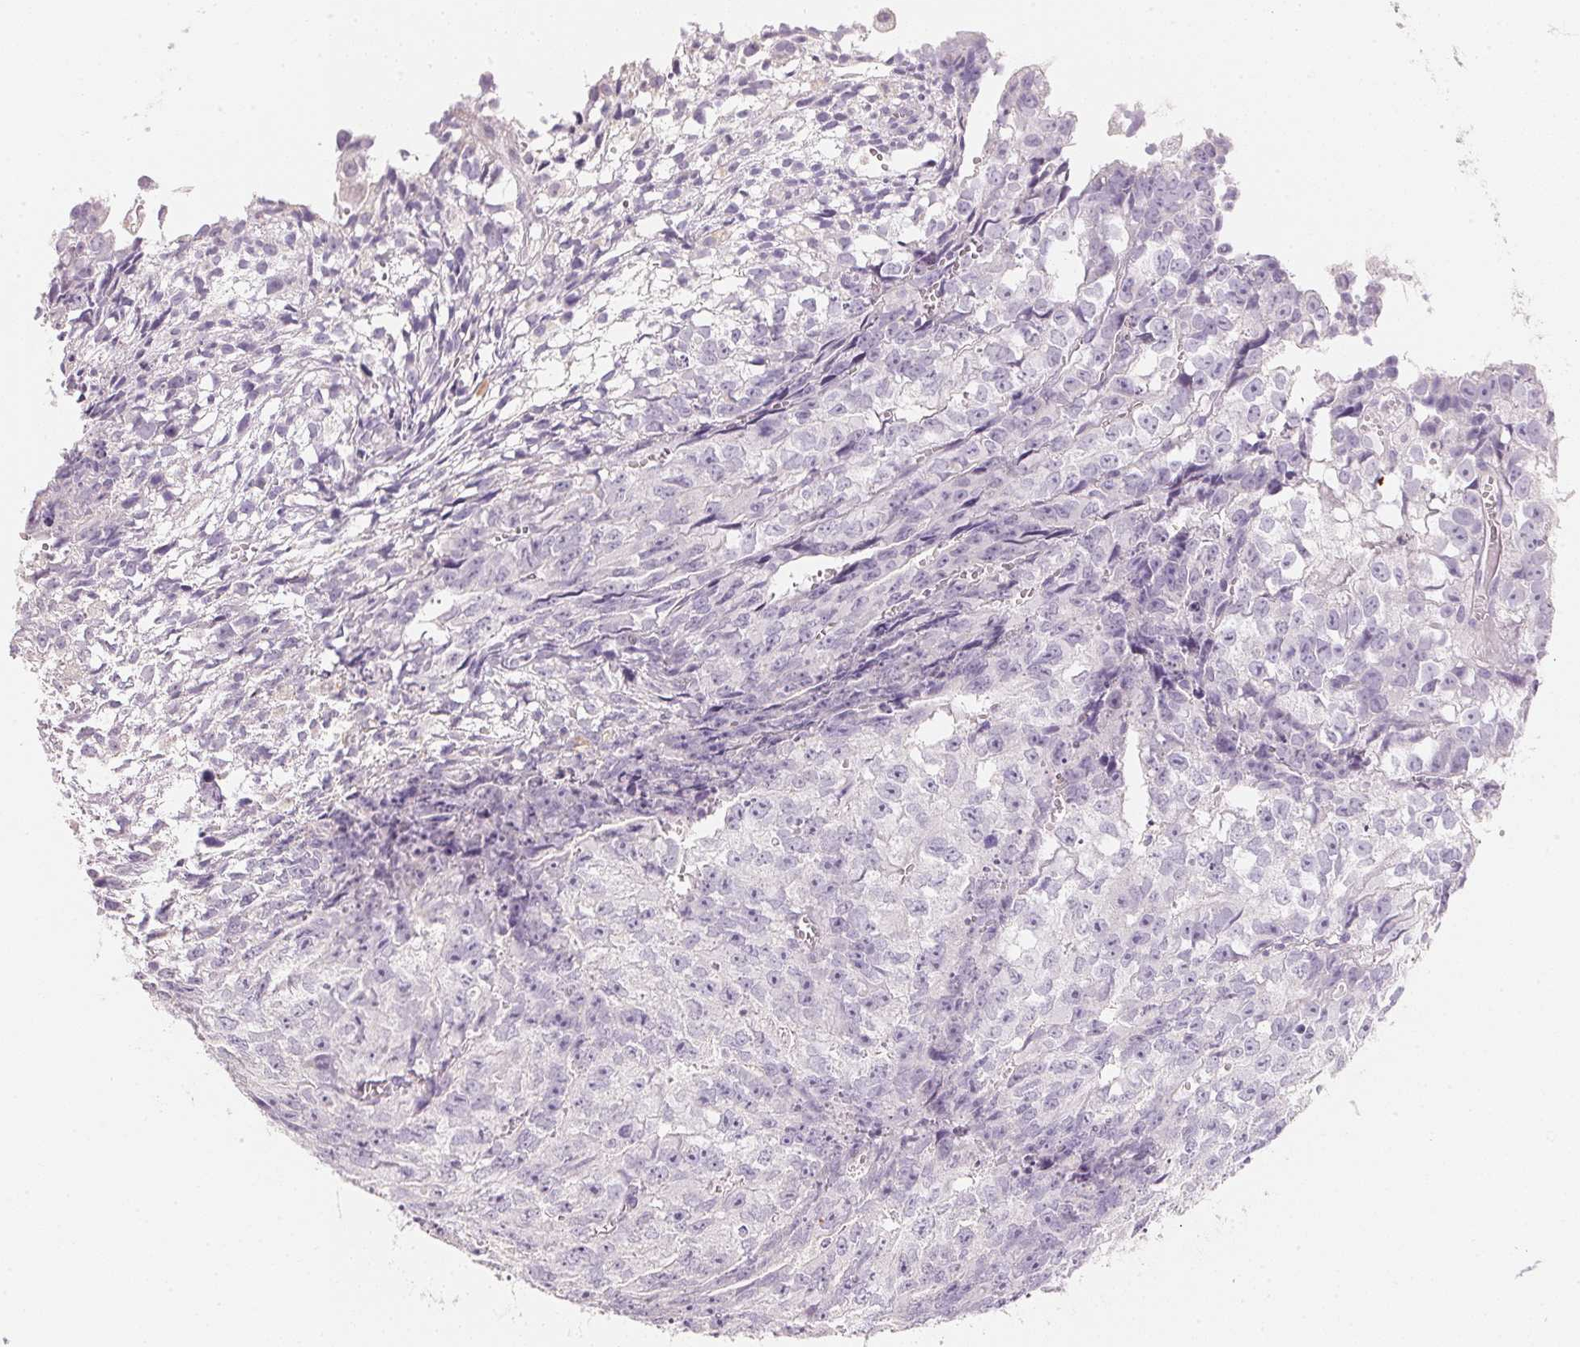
{"staining": {"intensity": "negative", "quantity": "none", "location": "none"}, "tissue": "testis cancer", "cell_type": "Tumor cells", "image_type": "cancer", "snomed": [{"axis": "morphology", "description": "Carcinoma, Embryonal, NOS"}, {"axis": "morphology", "description": "Teratoma, malignant, NOS"}, {"axis": "topography", "description": "Testis"}], "caption": "Tumor cells show no significant positivity in testis embryonal carcinoma. Nuclei are stained in blue.", "gene": "ACP3", "patient": {"sex": "male", "age": 24}}